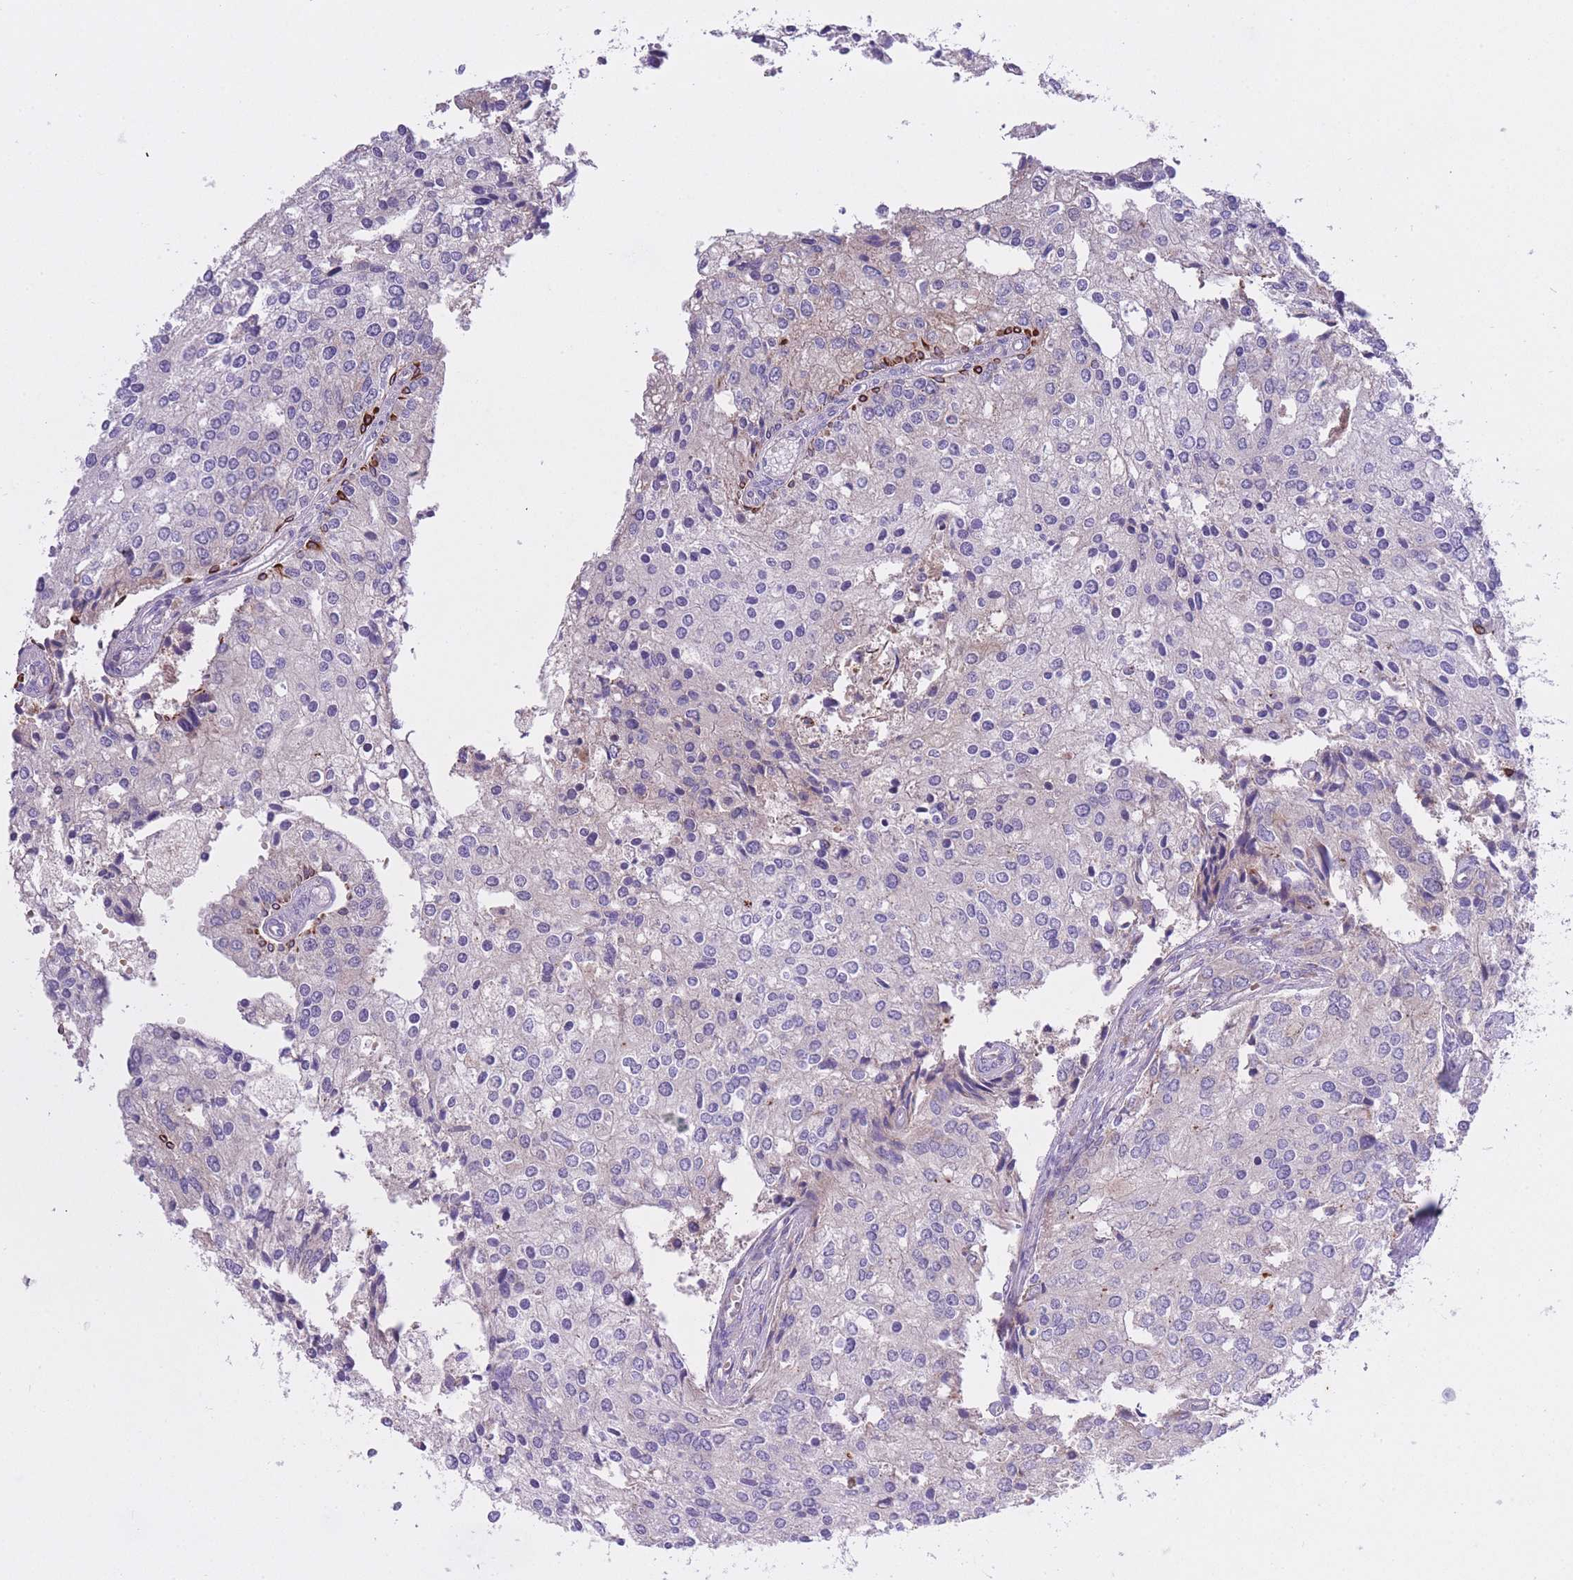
{"staining": {"intensity": "moderate", "quantity": "25%-75%", "location": "cytoplasmic/membranous"}, "tissue": "prostate cancer", "cell_type": "Tumor cells", "image_type": "cancer", "snomed": [{"axis": "morphology", "description": "Adenocarcinoma, High grade"}, {"axis": "topography", "description": "Prostate"}], "caption": "Prostate cancer was stained to show a protein in brown. There is medium levels of moderate cytoplasmic/membranous positivity in about 25%-75% of tumor cells.", "gene": "CHAC1", "patient": {"sex": "male", "age": 62}}